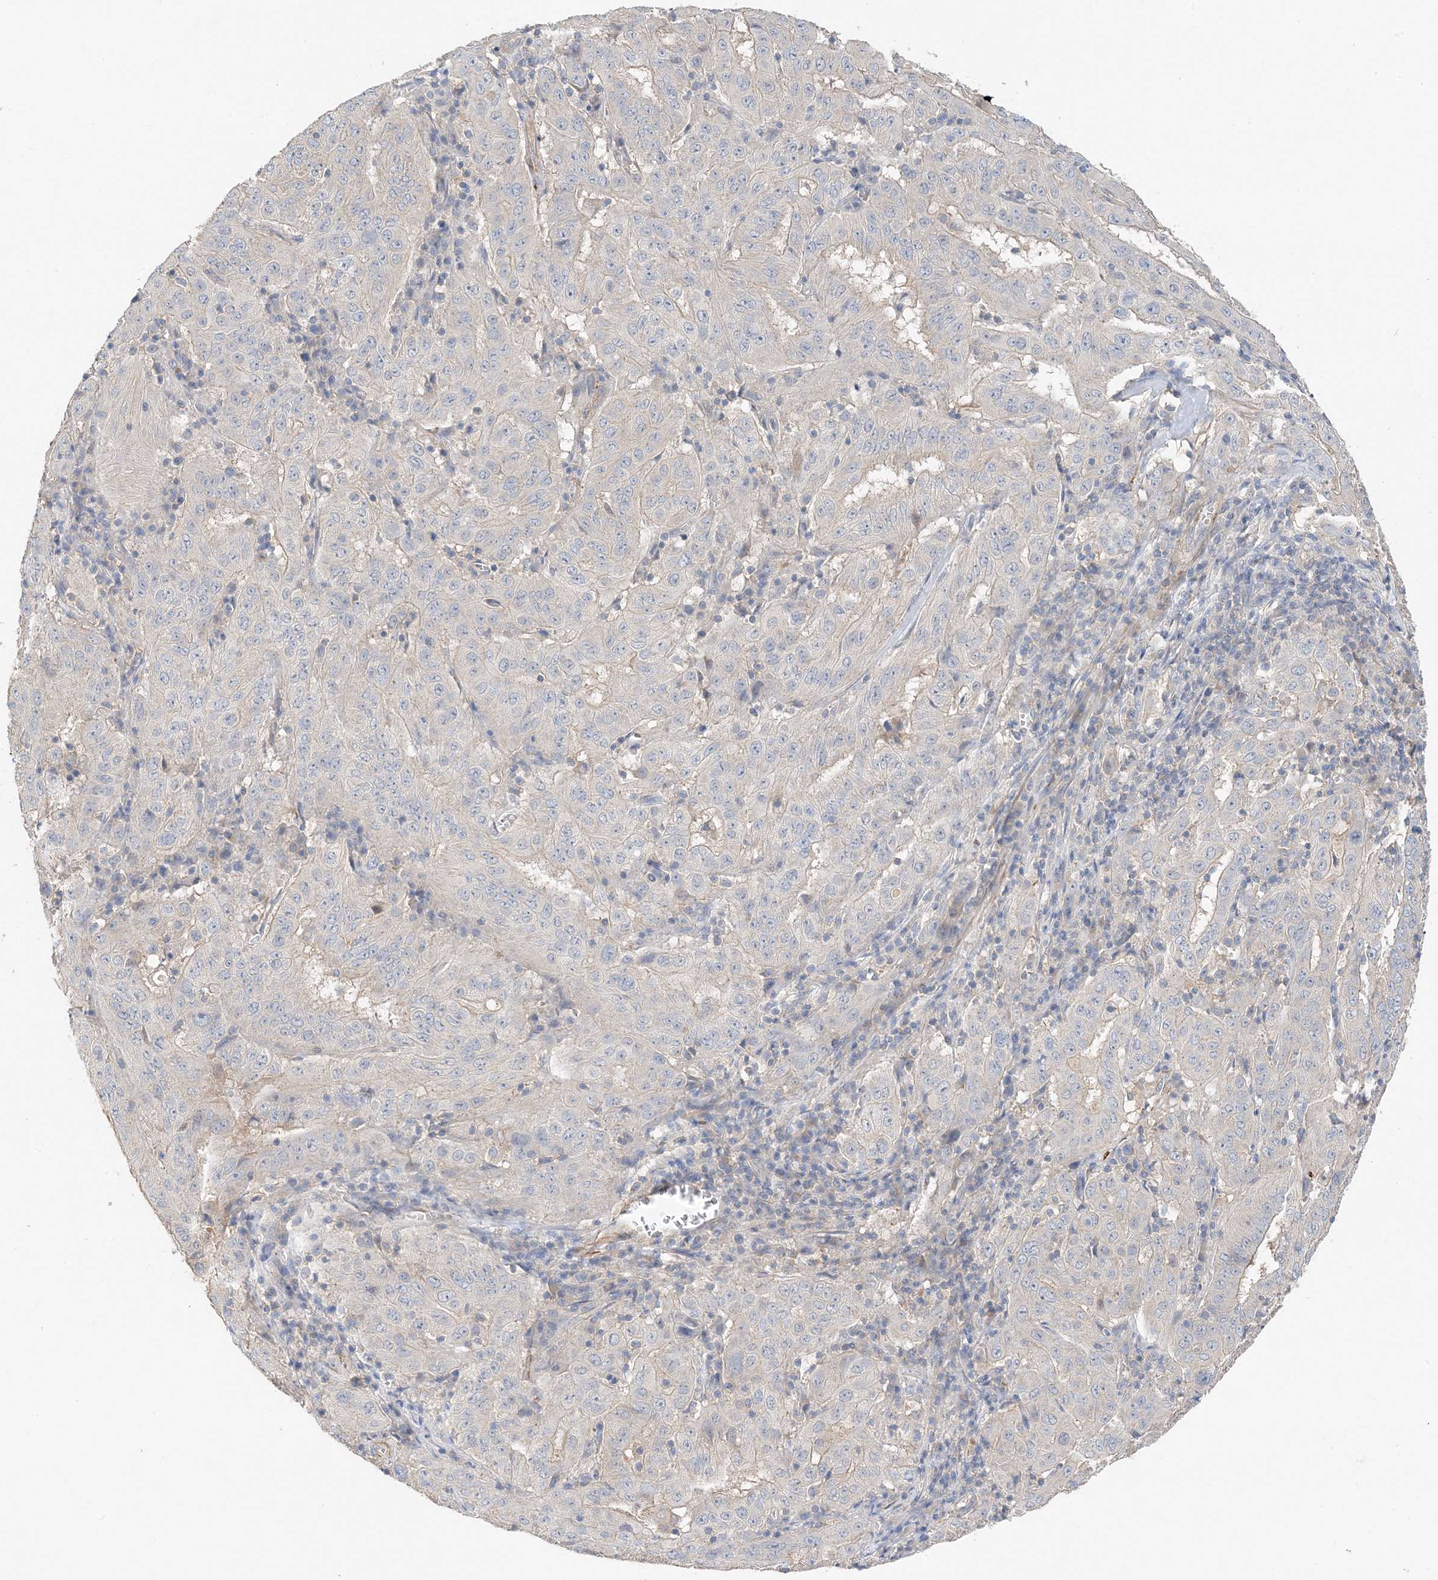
{"staining": {"intensity": "negative", "quantity": "none", "location": "none"}, "tissue": "pancreatic cancer", "cell_type": "Tumor cells", "image_type": "cancer", "snomed": [{"axis": "morphology", "description": "Adenocarcinoma, NOS"}, {"axis": "topography", "description": "Pancreas"}], "caption": "IHC image of neoplastic tissue: pancreatic cancer (adenocarcinoma) stained with DAB (3,3'-diaminobenzidine) reveals no significant protein staining in tumor cells.", "gene": "KIFBP", "patient": {"sex": "male", "age": 63}}